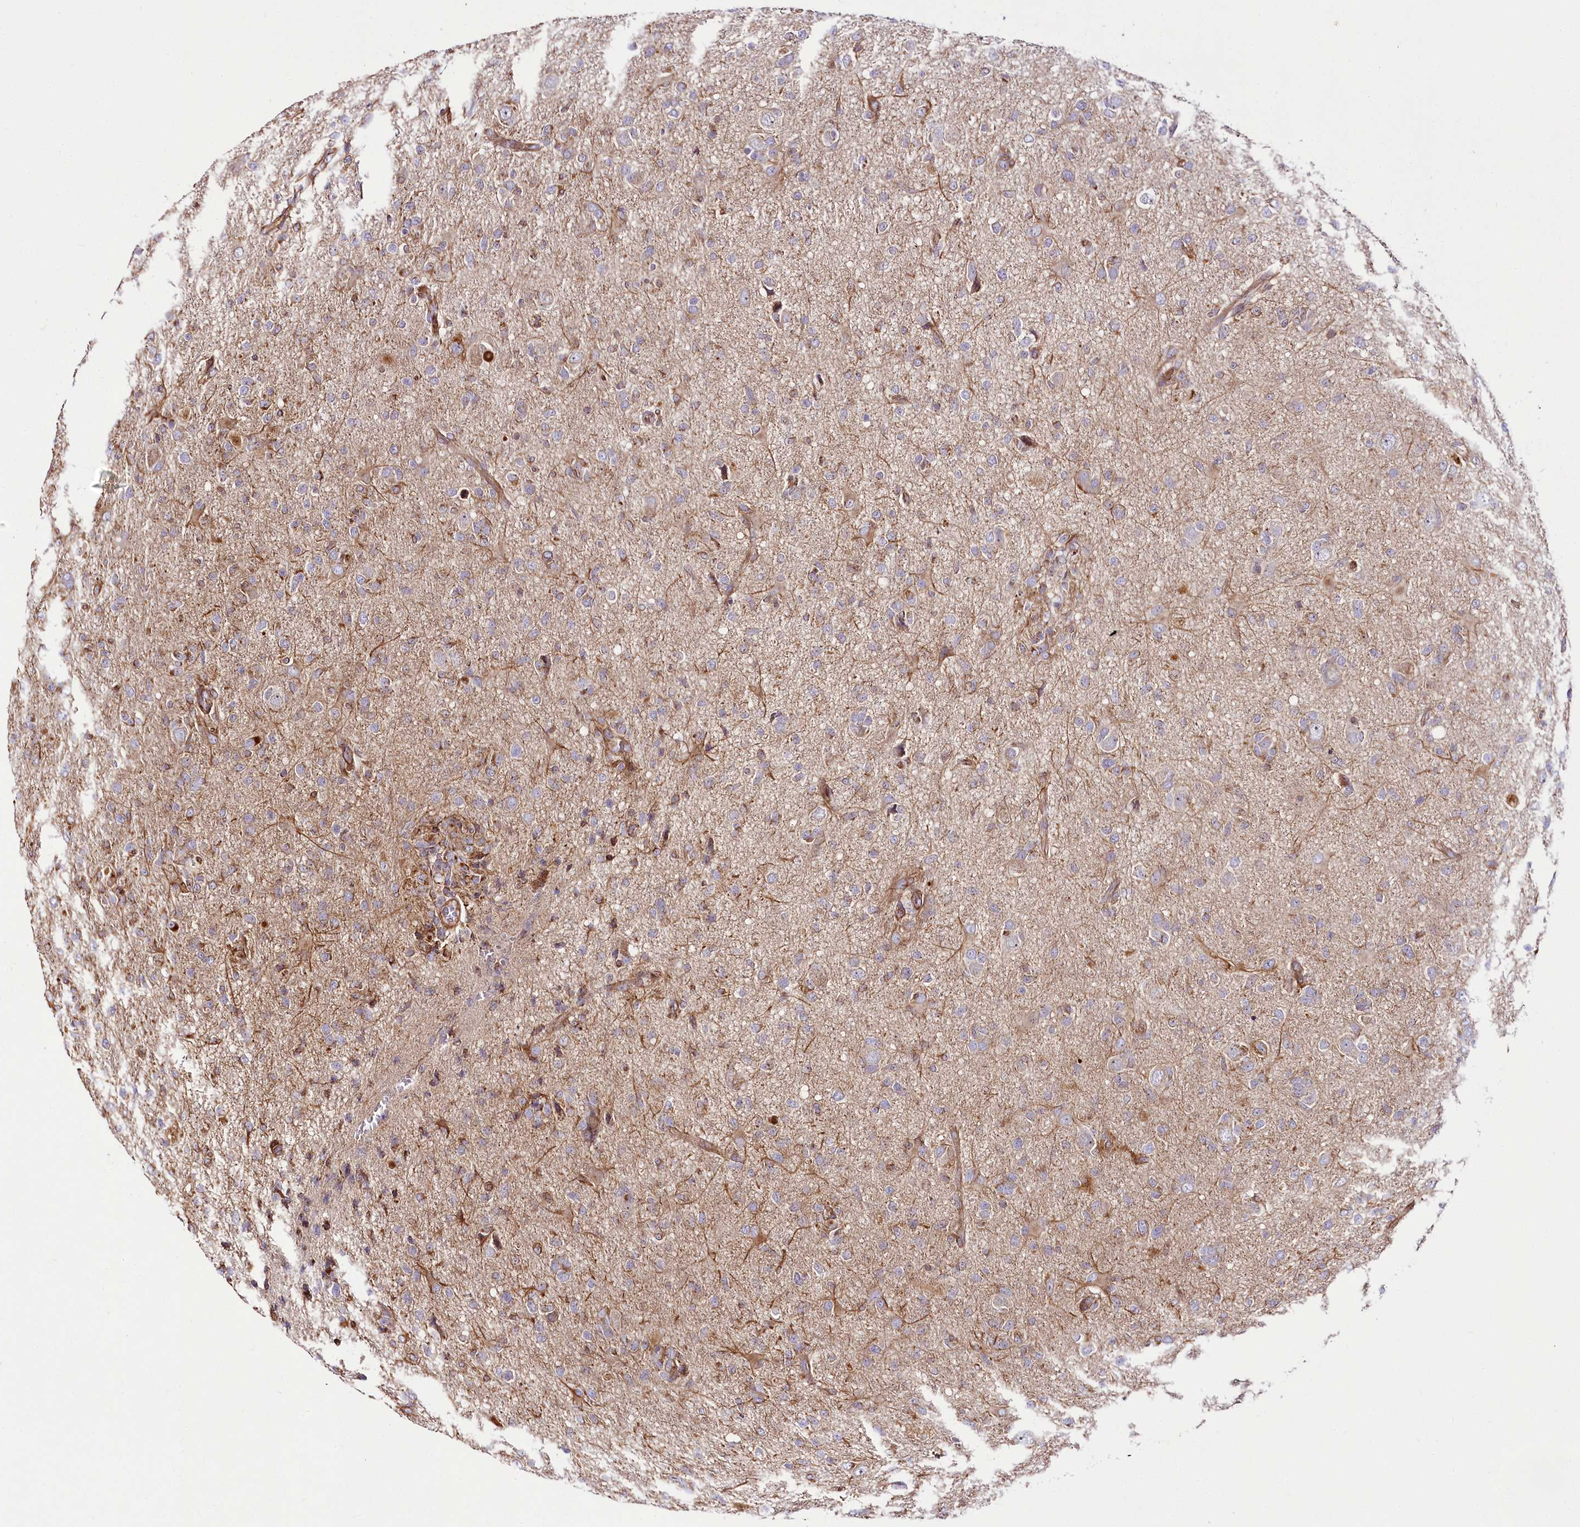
{"staining": {"intensity": "weak", "quantity": "<25%", "location": "cytoplasmic/membranous"}, "tissue": "glioma", "cell_type": "Tumor cells", "image_type": "cancer", "snomed": [{"axis": "morphology", "description": "Glioma, malignant, High grade"}, {"axis": "topography", "description": "Brain"}], "caption": "Immunohistochemical staining of human glioma shows no significant expression in tumor cells.", "gene": "THUMPD3", "patient": {"sex": "female", "age": 57}}